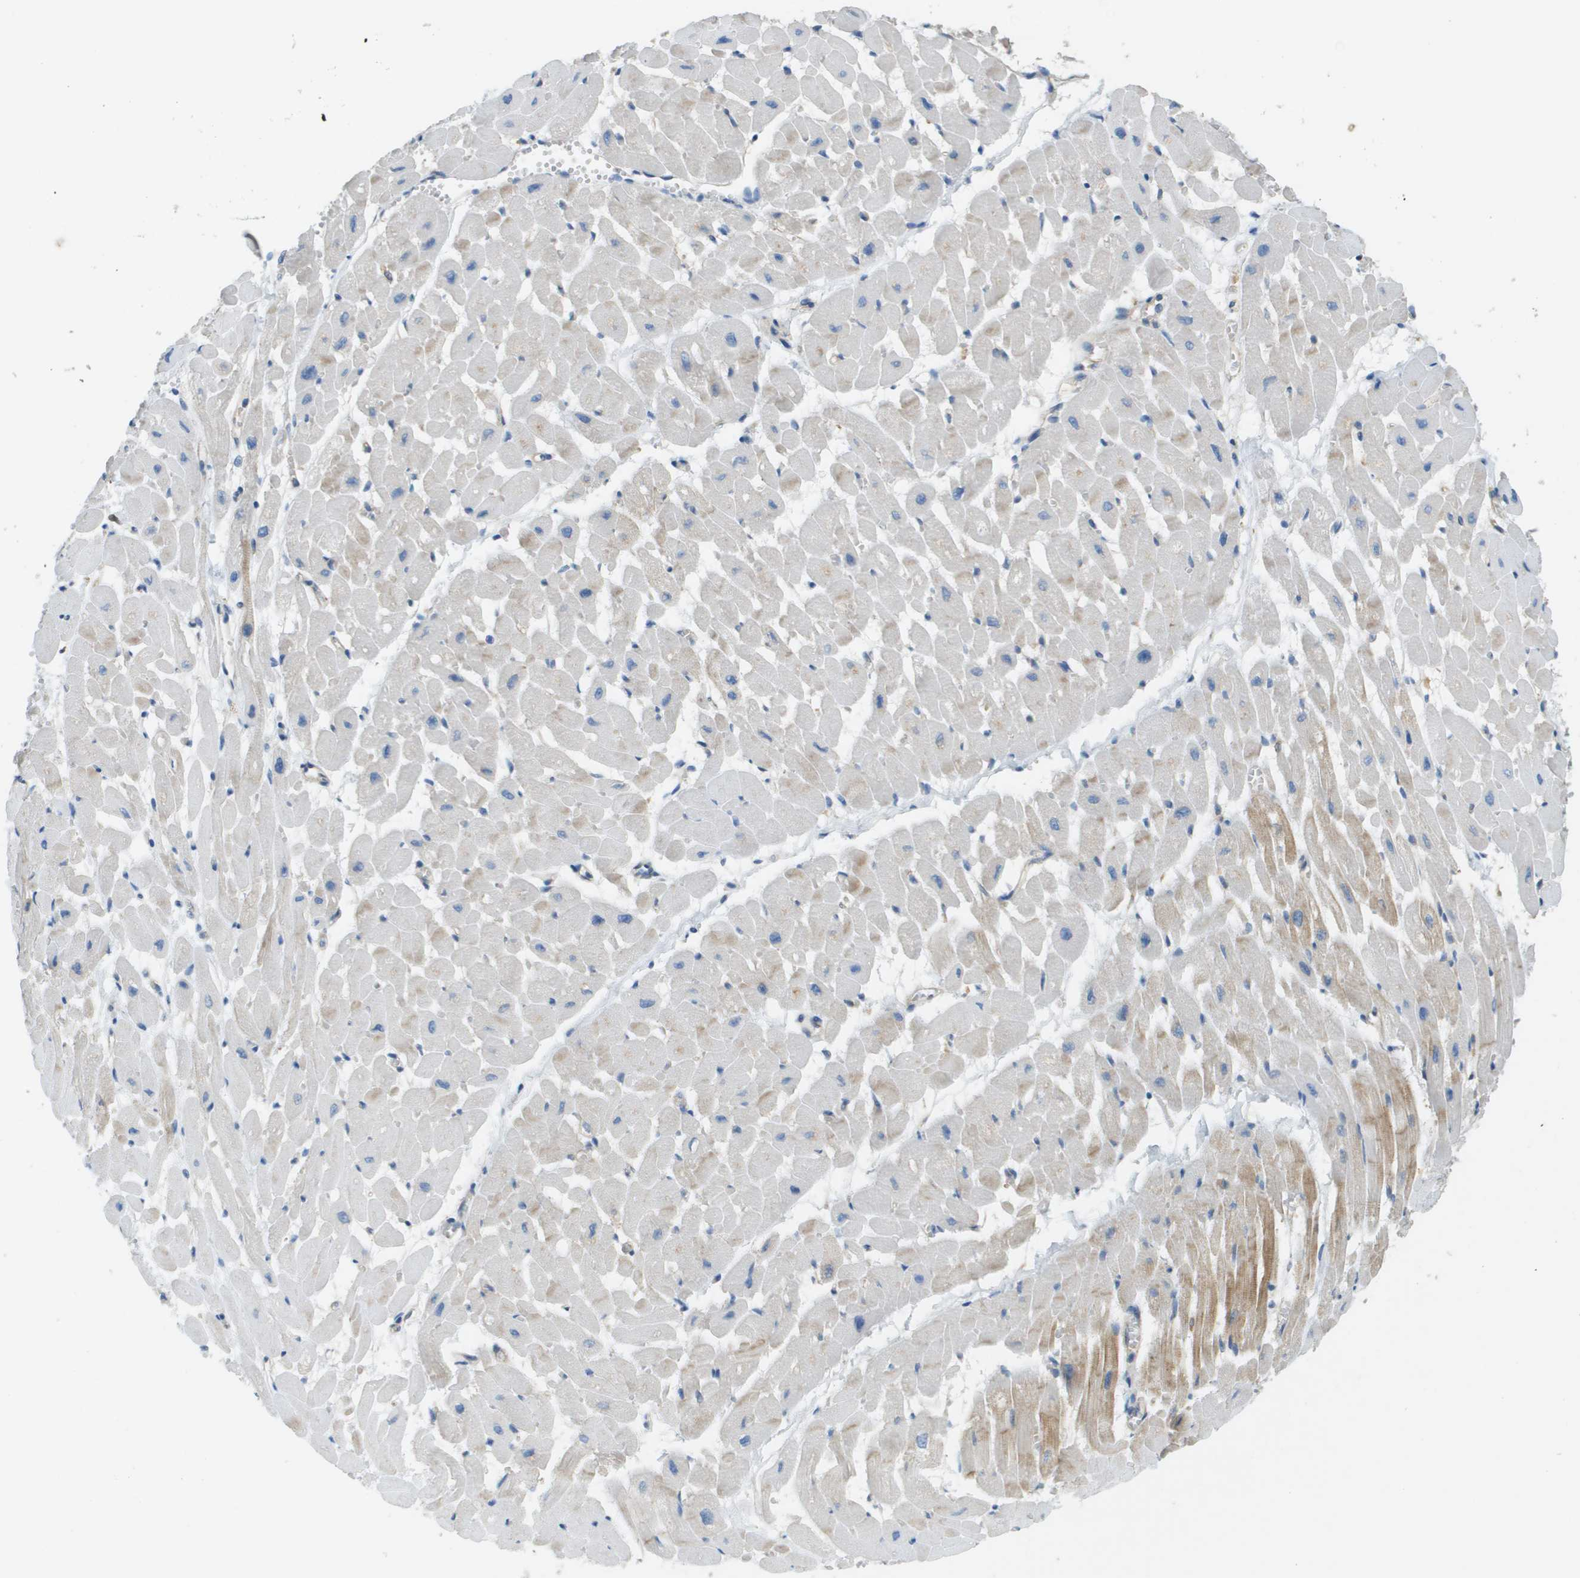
{"staining": {"intensity": "weak", "quantity": "25%-75%", "location": "cytoplasmic/membranous"}, "tissue": "heart muscle", "cell_type": "Cardiomyocytes", "image_type": "normal", "snomed": [{"axis": "morphology", "description": "Normal tissue, NOS"}, {"axis": "topography", "description": "Heart"}], "caption": "There is low levels of weak cytoplasmic/membranous positivity in cardiomyocytes of unremarkable heart muscle, as demonstrated by immunohistochemical staining (brown color).", "gene": "DNAJB11", "patient": {"sex": "male", "age": 45}}